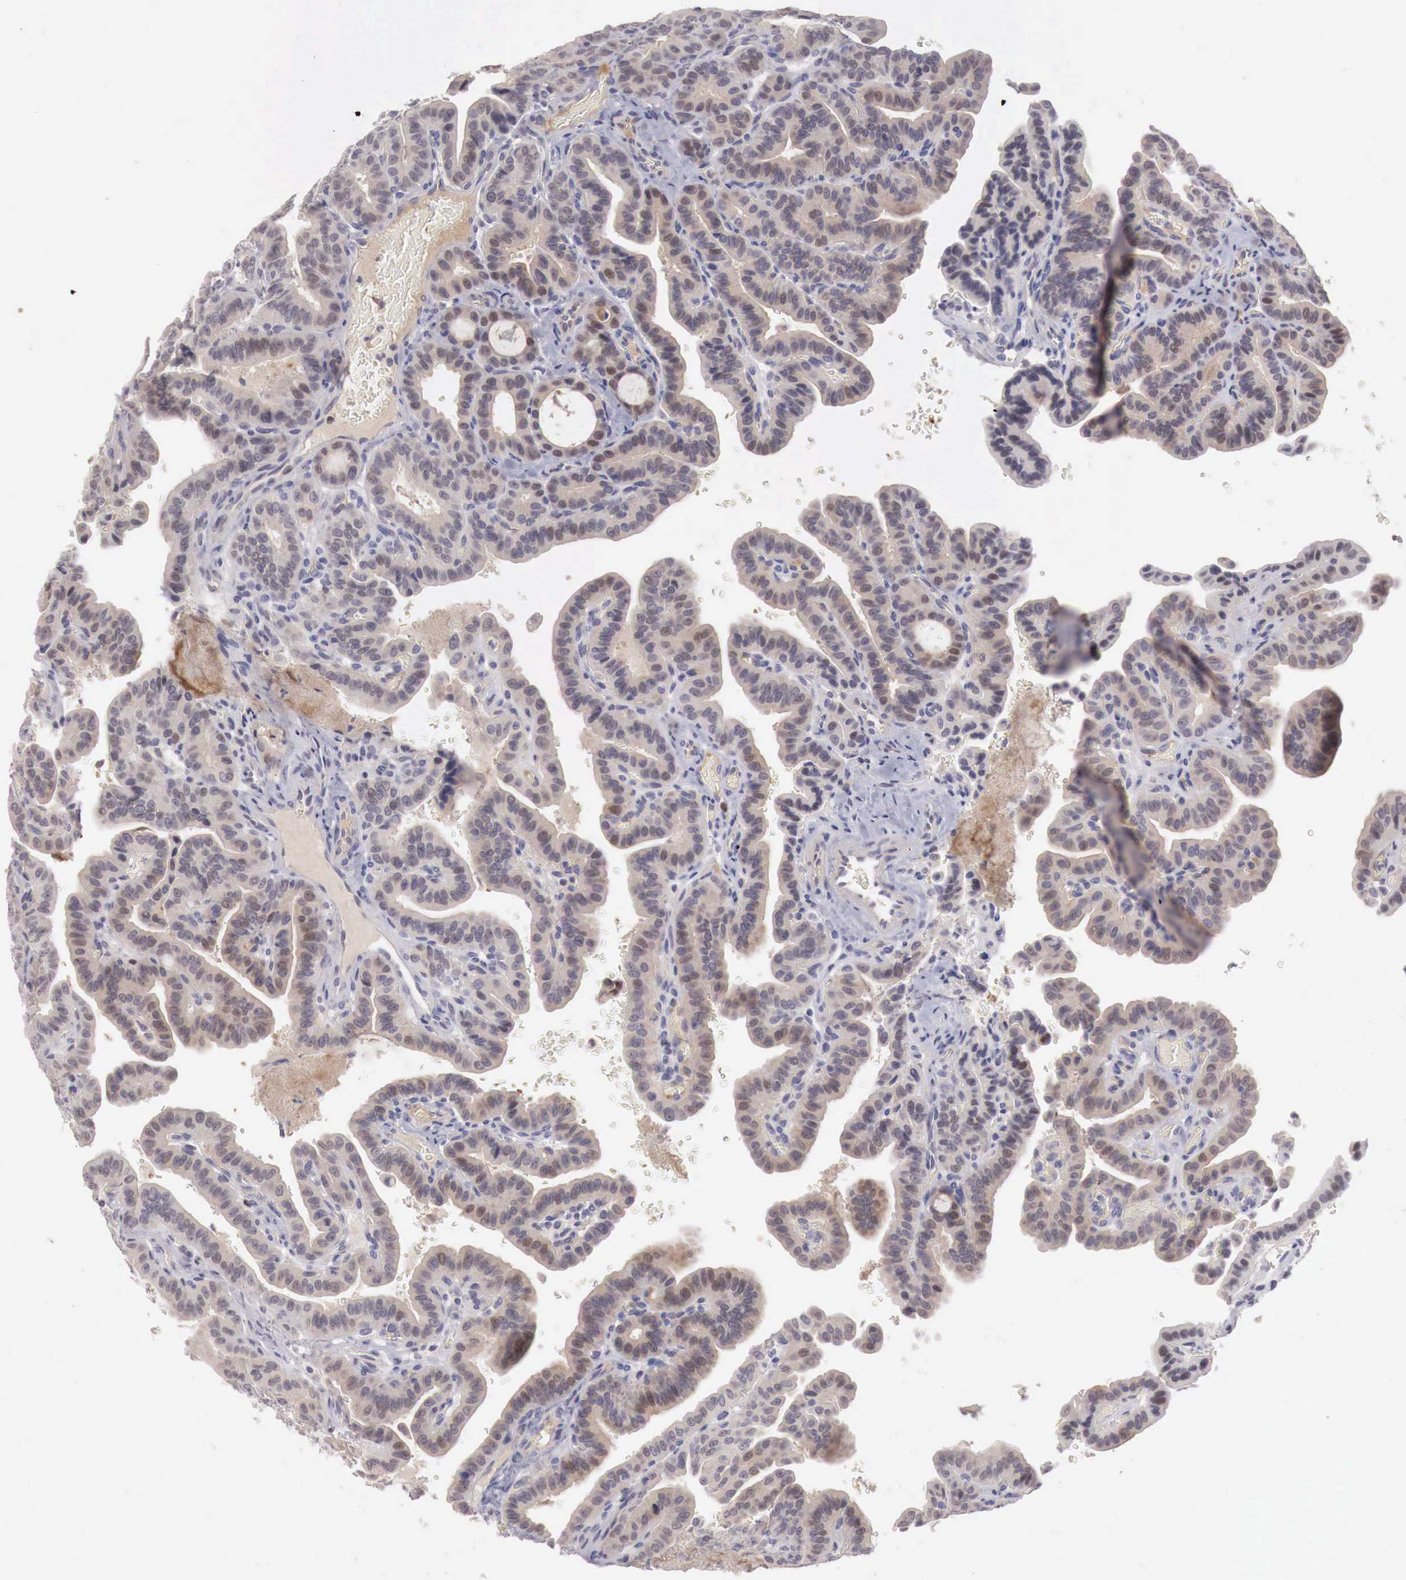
{"staining": {"intensity": "negative", "quantity": "none", "location": "none"}, "tissue": "thyroid cancer", "cell_type": "Tumor cells", "image_type": "cancer", "snomed": [{"axis": "morphology", "description": "Papillary adenocarcinoma, NOS"}, {"axis": "topography", "description": "Thyroid gland"}], "caption": "An immunohistochemistry histopathology image of thyroid cancer (papillary adenocarcinoma) is shown. There is no staining in tumor cells of thyroid cancer (papillary adenocarcinoma). Brightfield microscopy of immunohistochemistry (IHC) stained with DAB (3,3'-diaminobenzidine) (brown) and hematoxylin (blue), captured at high magnification.", "gene": "GATA1", "patient": {"sex": "male", "age": 87}}